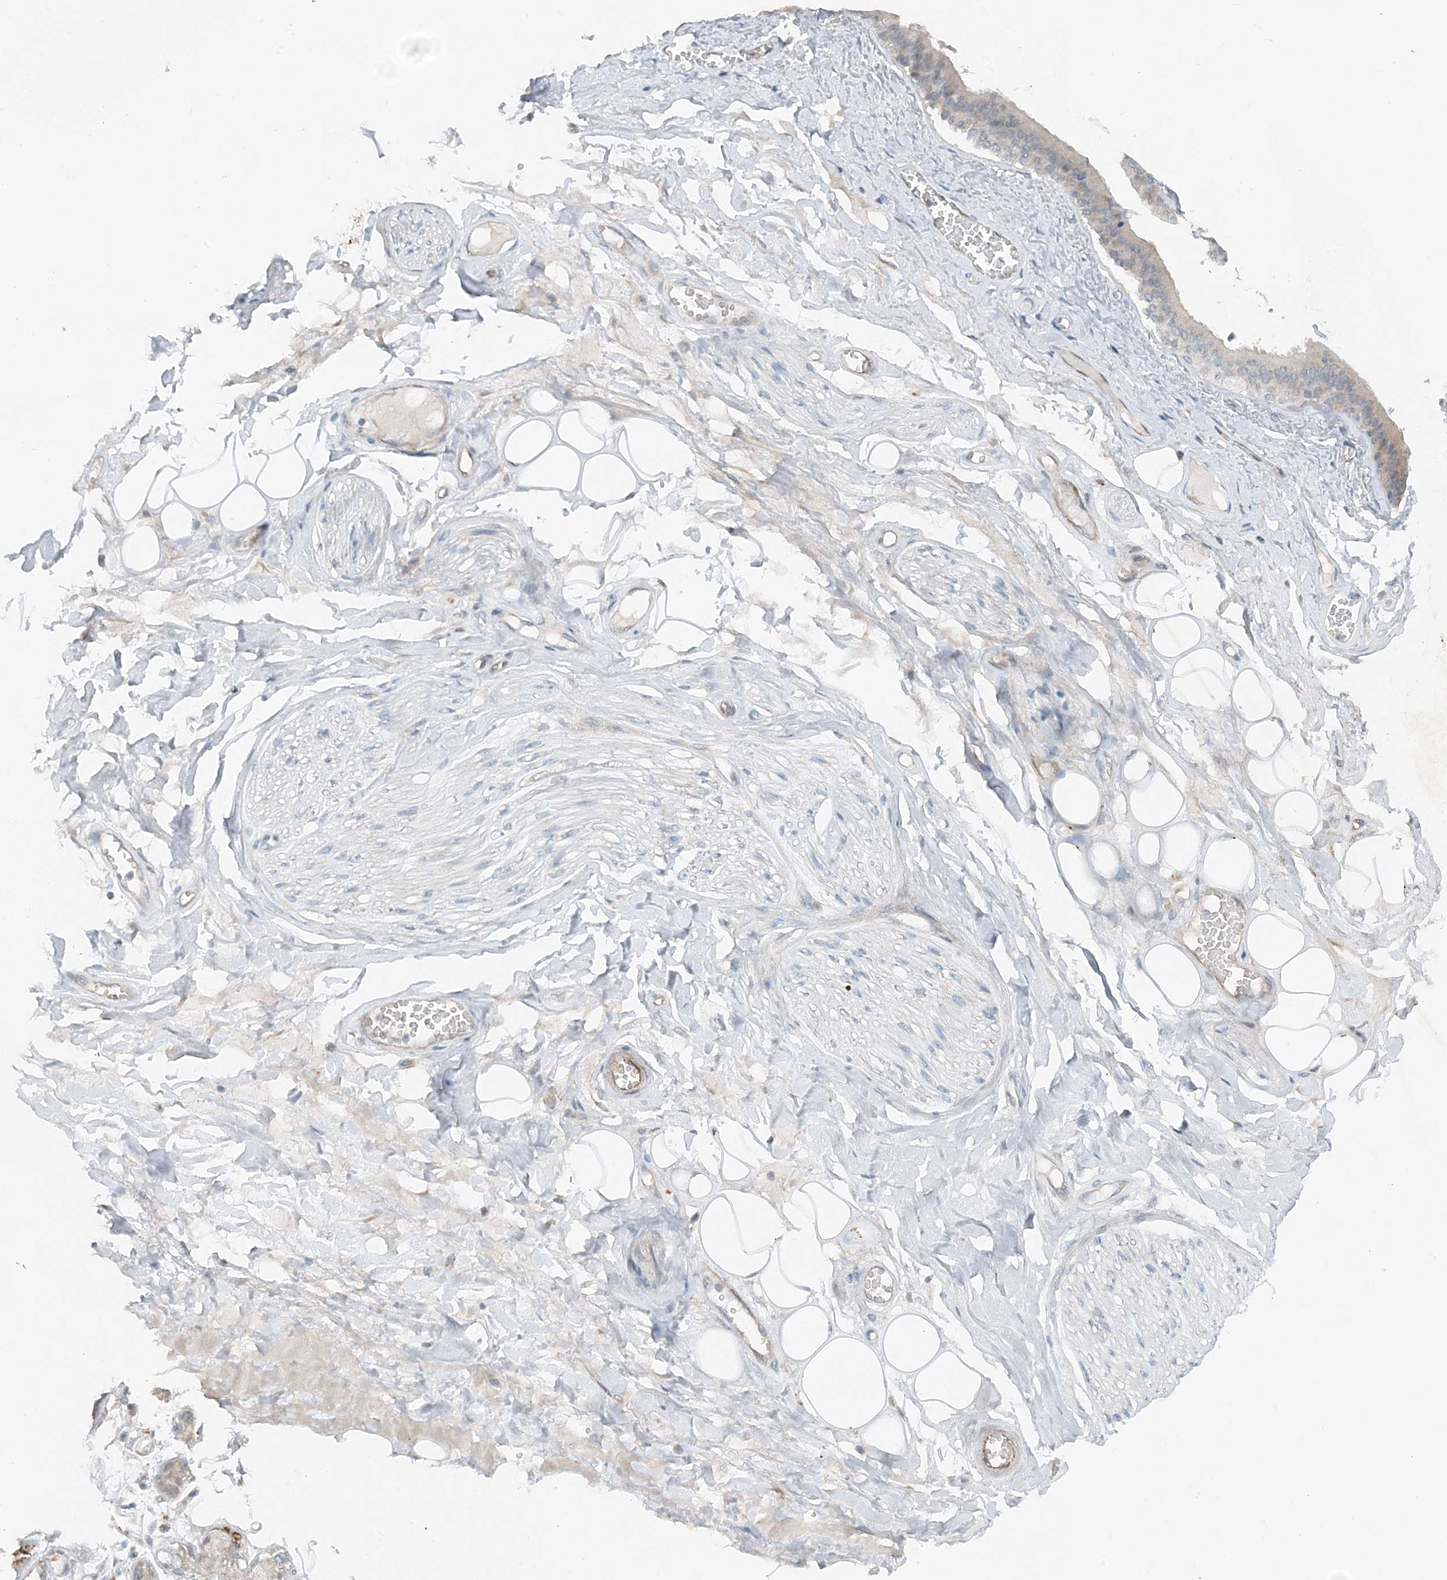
{"staining": {"intensity": "negative", "quantity": "none", "location": "none"}, "tissue": "adipose tissue", "cell_type": "Adipocytes", "image_type": "normal", "snomed": [{"axis": "morphology", "description": "Normal tissue, NOS"}, {"axis": "morphology", "description": "Inflammation, NOS"}, {"axis": "topography", "description": "Salivary gland"}, {"axis": "topography", "description": "Peripheral nerve tissue"}], "caption": "Immunohistochemistry micrograph of unremarkable adipose tissue stained for a protein (brown), which displays no staining in adipocytes. (DAB (3,3'-diaminobenzidine) immunohistochemistry (IHC) visualized using brightfield microscopy, high magnification).", "gene": "MITD1", "patient": {"sex": "female", "age": 75}}